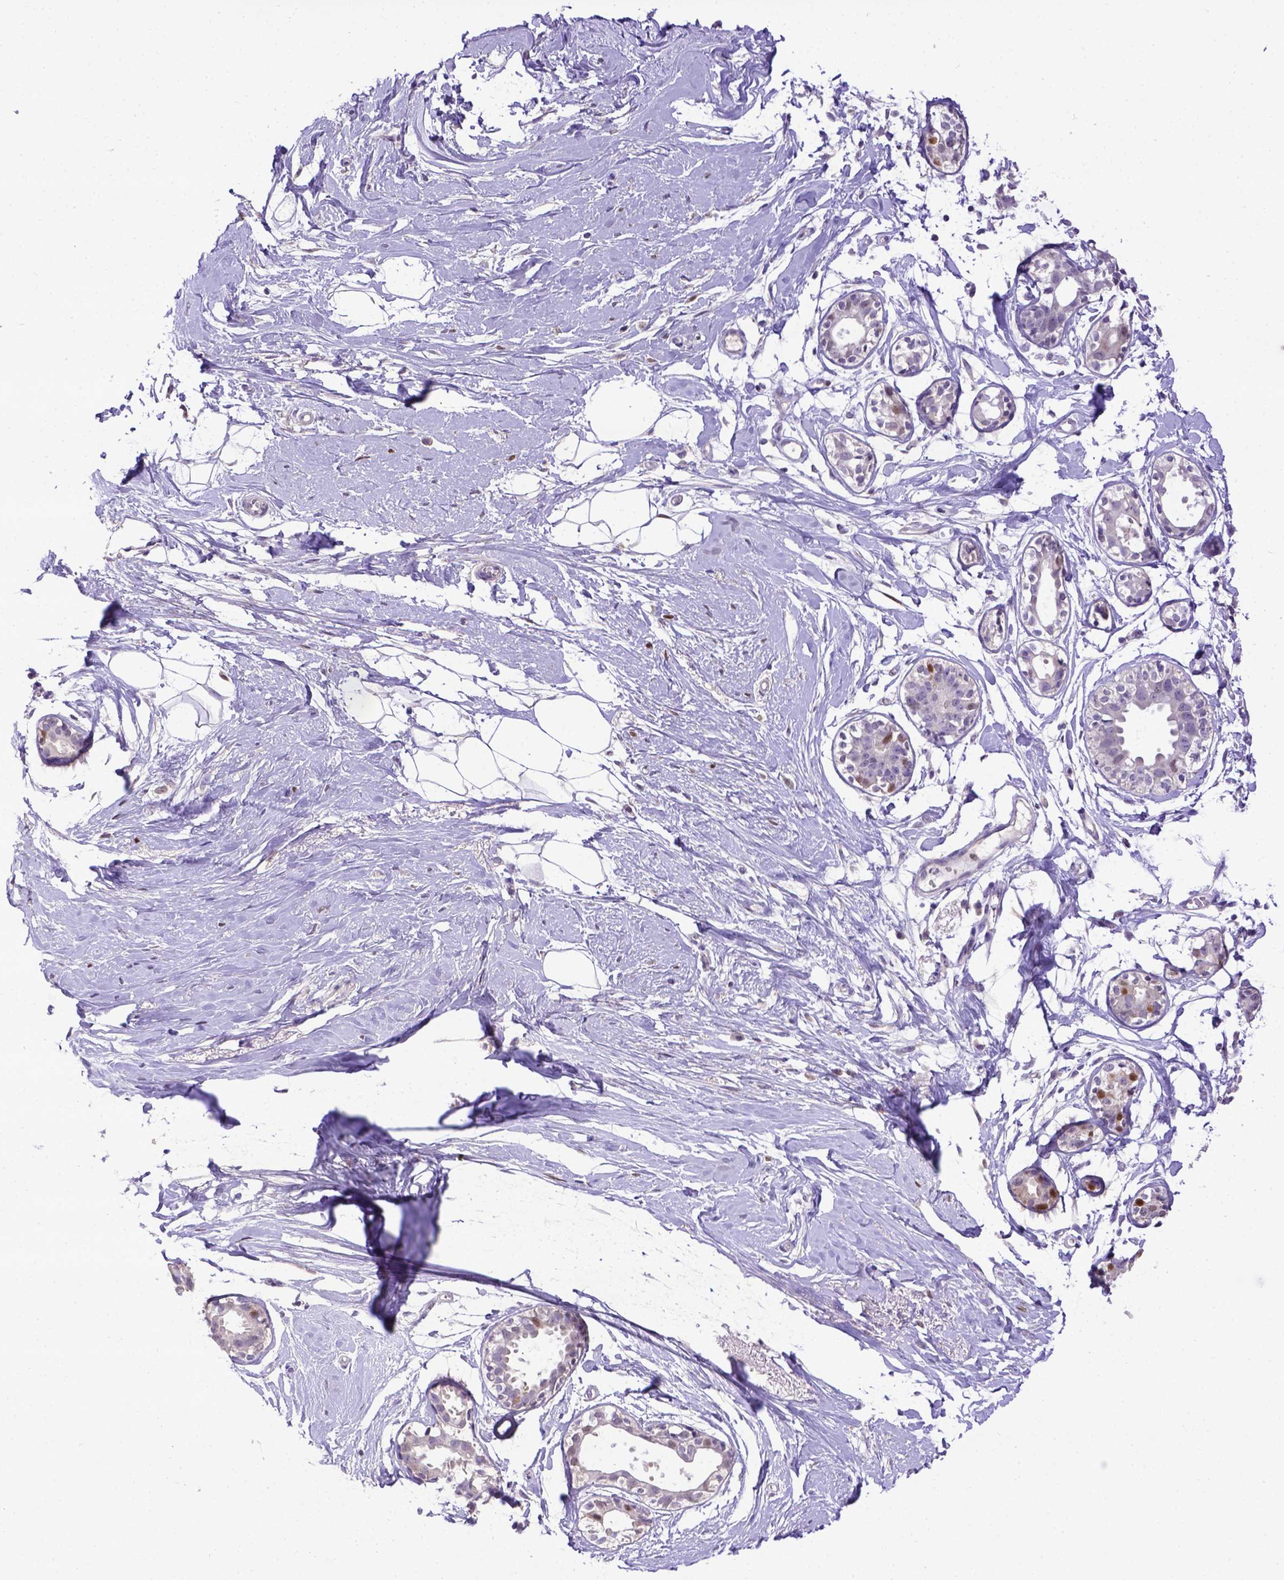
{"staining": {"intensity": "negative", "quantity": "none", "location": "none"}, "tissue": "breast", "cell_type": "Adipocytes", "image_type": "normal", "snomed": [{"axis": "morphology", "description": "Normal tissue, NOS"}, {"axis": "topography", "description": "Breast"}], "caption": "High magnification brightfield microscopy of normal breast stained with DAB (3,3'-diaminobenzidine) (brown) and counterstained with hematoxylin (blue): adipocytes show no significant staining. The staining is performed using DAB brown chromogen with nuclei counter-stained in using hematoxylin.", "gene": "CDKN1A", "patient": {"sex": "female", "age": 49}}